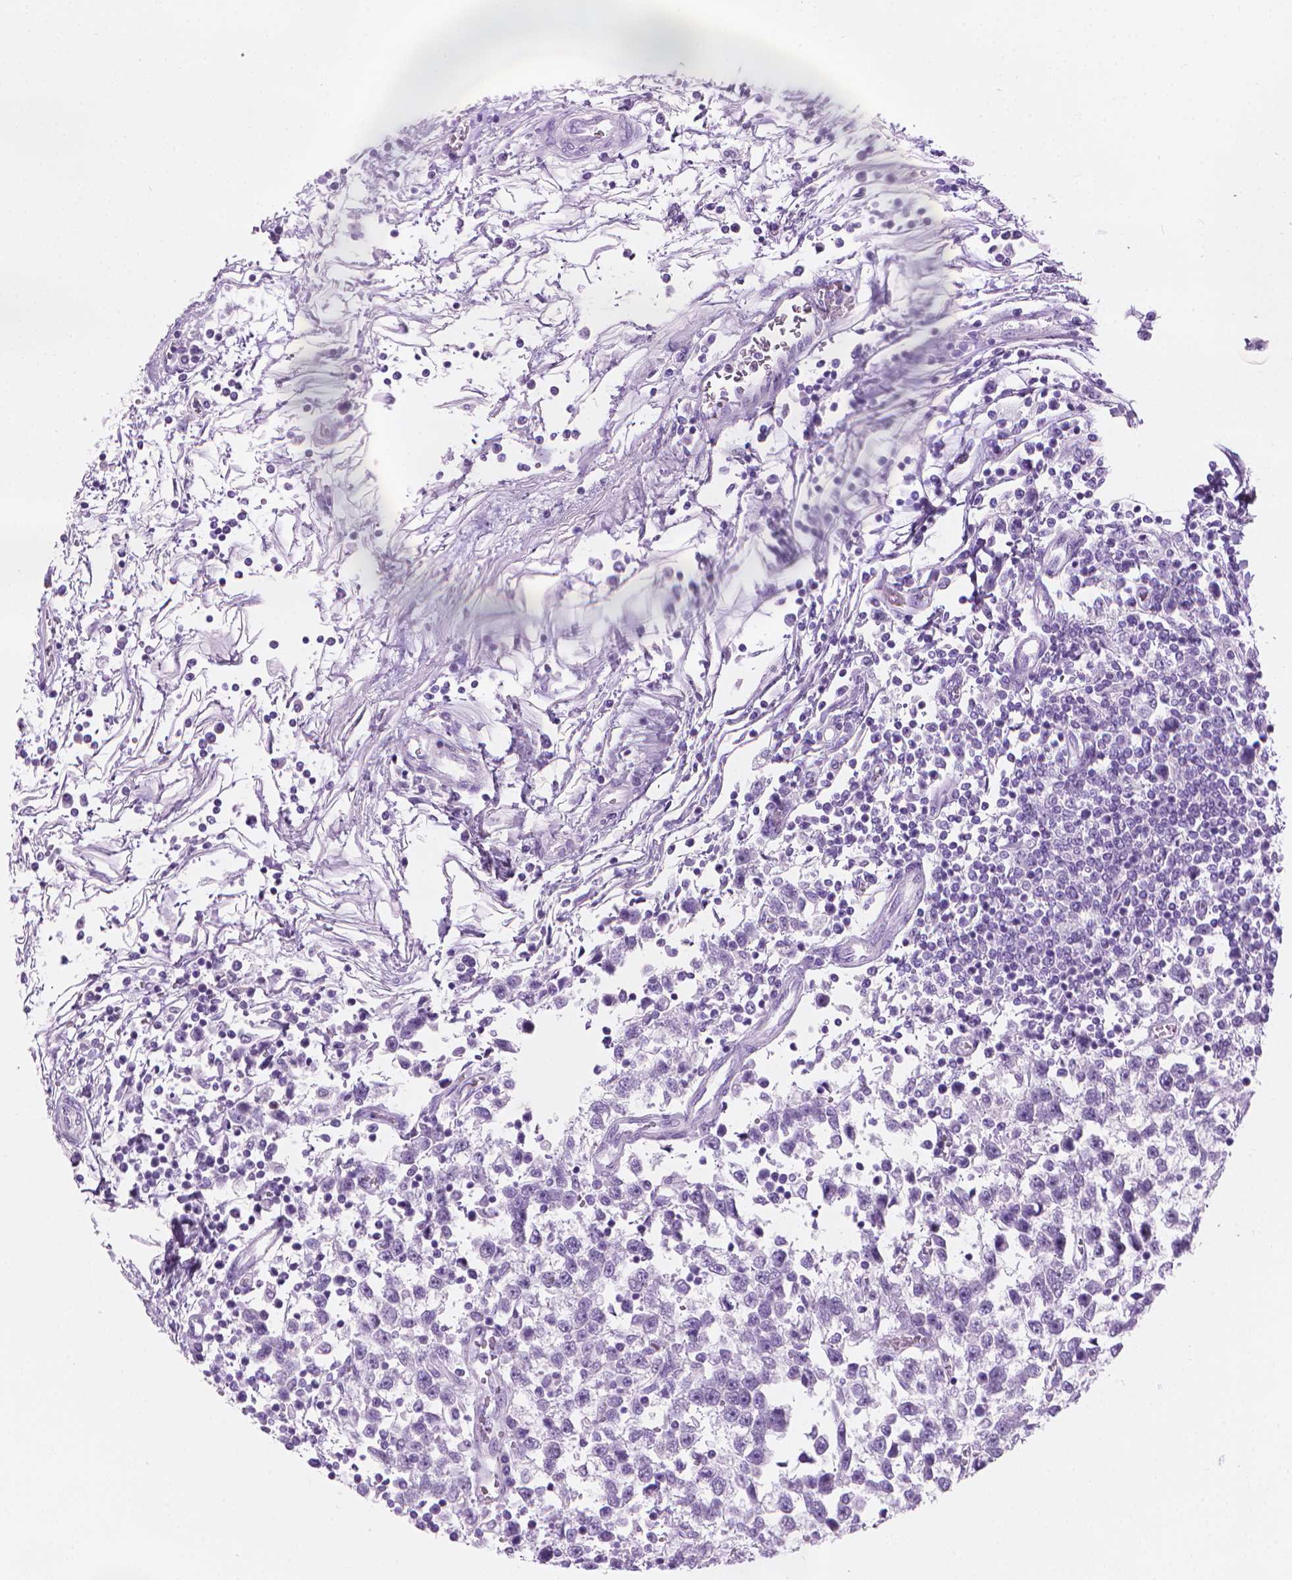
{"staining": {"intensity": "negative", "quantity": "none", "location": "none"}, "tissue": "testis cancer", "cell_type": "Tumor cells", "image_type": "cancer", "snomed": [{"axis": "morphology", "description": "Seminoma, NOS"}, {"axis": "topography", "description": "Testis"}], "caption": "This is a micrograph of IHC staining of testis cancer (seminoma), which shows no positivity in tumor cells.", "gene": "TTC29", "patient": {"sex": "male", "age": 34}}